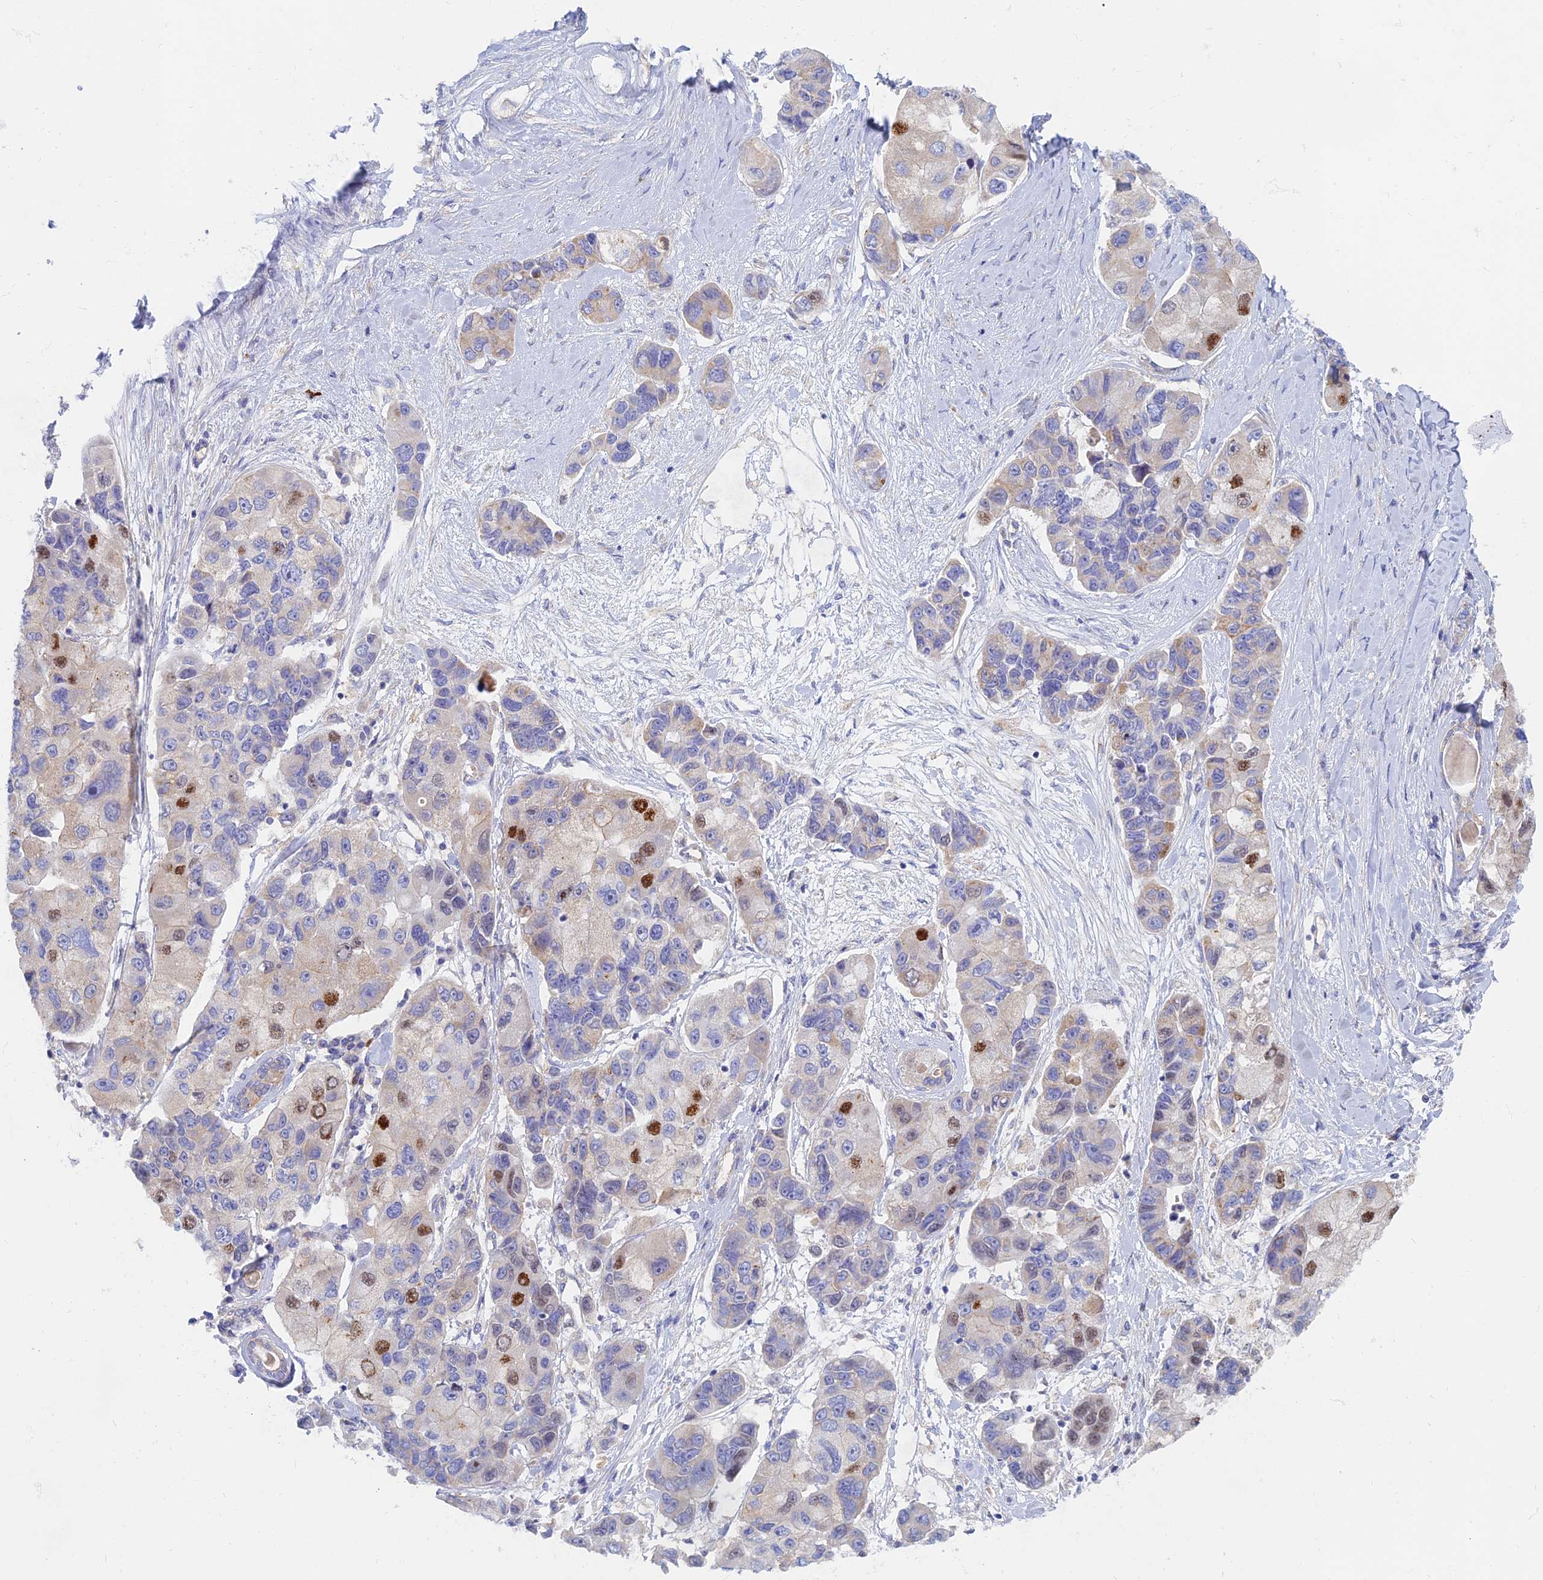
{"staining": {"intensity": "moderate", "quantity": "<25%", "location": "nuclear"}, "tissue": "lung cancer", "cell_type": "Tumor cells", "image_type": "cancer", "snomed": [{"axis": "morphology", "description": "Adenocarcinoma, NOS"}, {"axis": "topography", "description": "Lung"}], "caption": "Human lung cancer (adenocarcinoma) stained for a protein (brown) displays moderate nuclear positive expression in about <25% of tumor cells.", "gene": "TMEM44", "patient": {"sex": "female", "age": 54}}